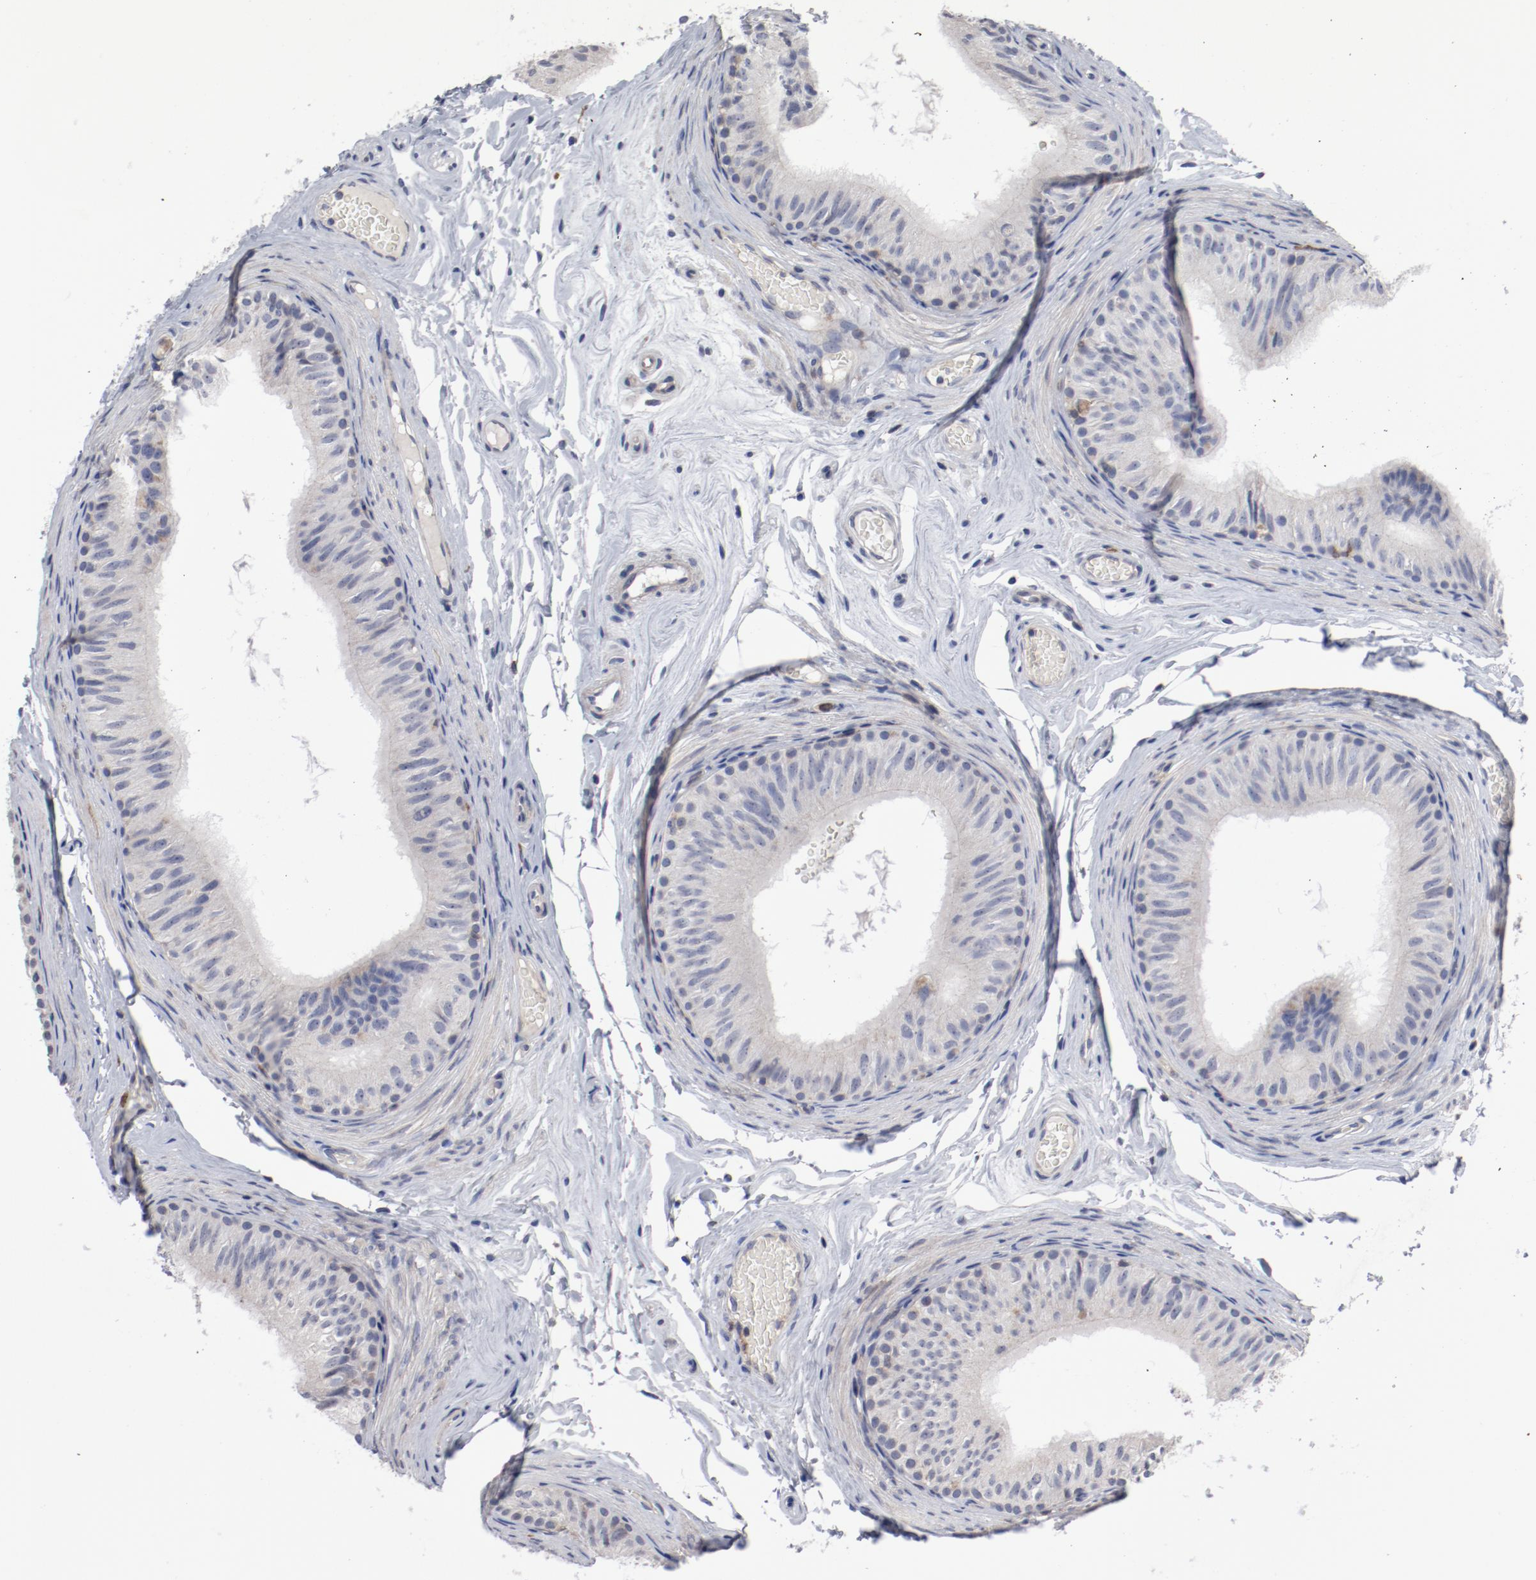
{"staining": {"intensity": "moderate", "quantity": "25%-75%", "location": "cytoplasmic/membranous"}, "tissue": "epididymis", "cell_type": "Glandular cells", "image_type": "normal", "snomed": [{"axis": "morphology", "description": "Normal tissue, NOS"}, {"axis": "topography", "description": "Testis"}, {"axis": "topography", "description": "Epididymis"}], "caption": "Protein staining of unremarkable epididymis shows moderate cytoplasmic/membranous staining in about 25%-75% of glandular cells.", "gene": "CBL", "patient": {"sex": "male", "age": 36}}